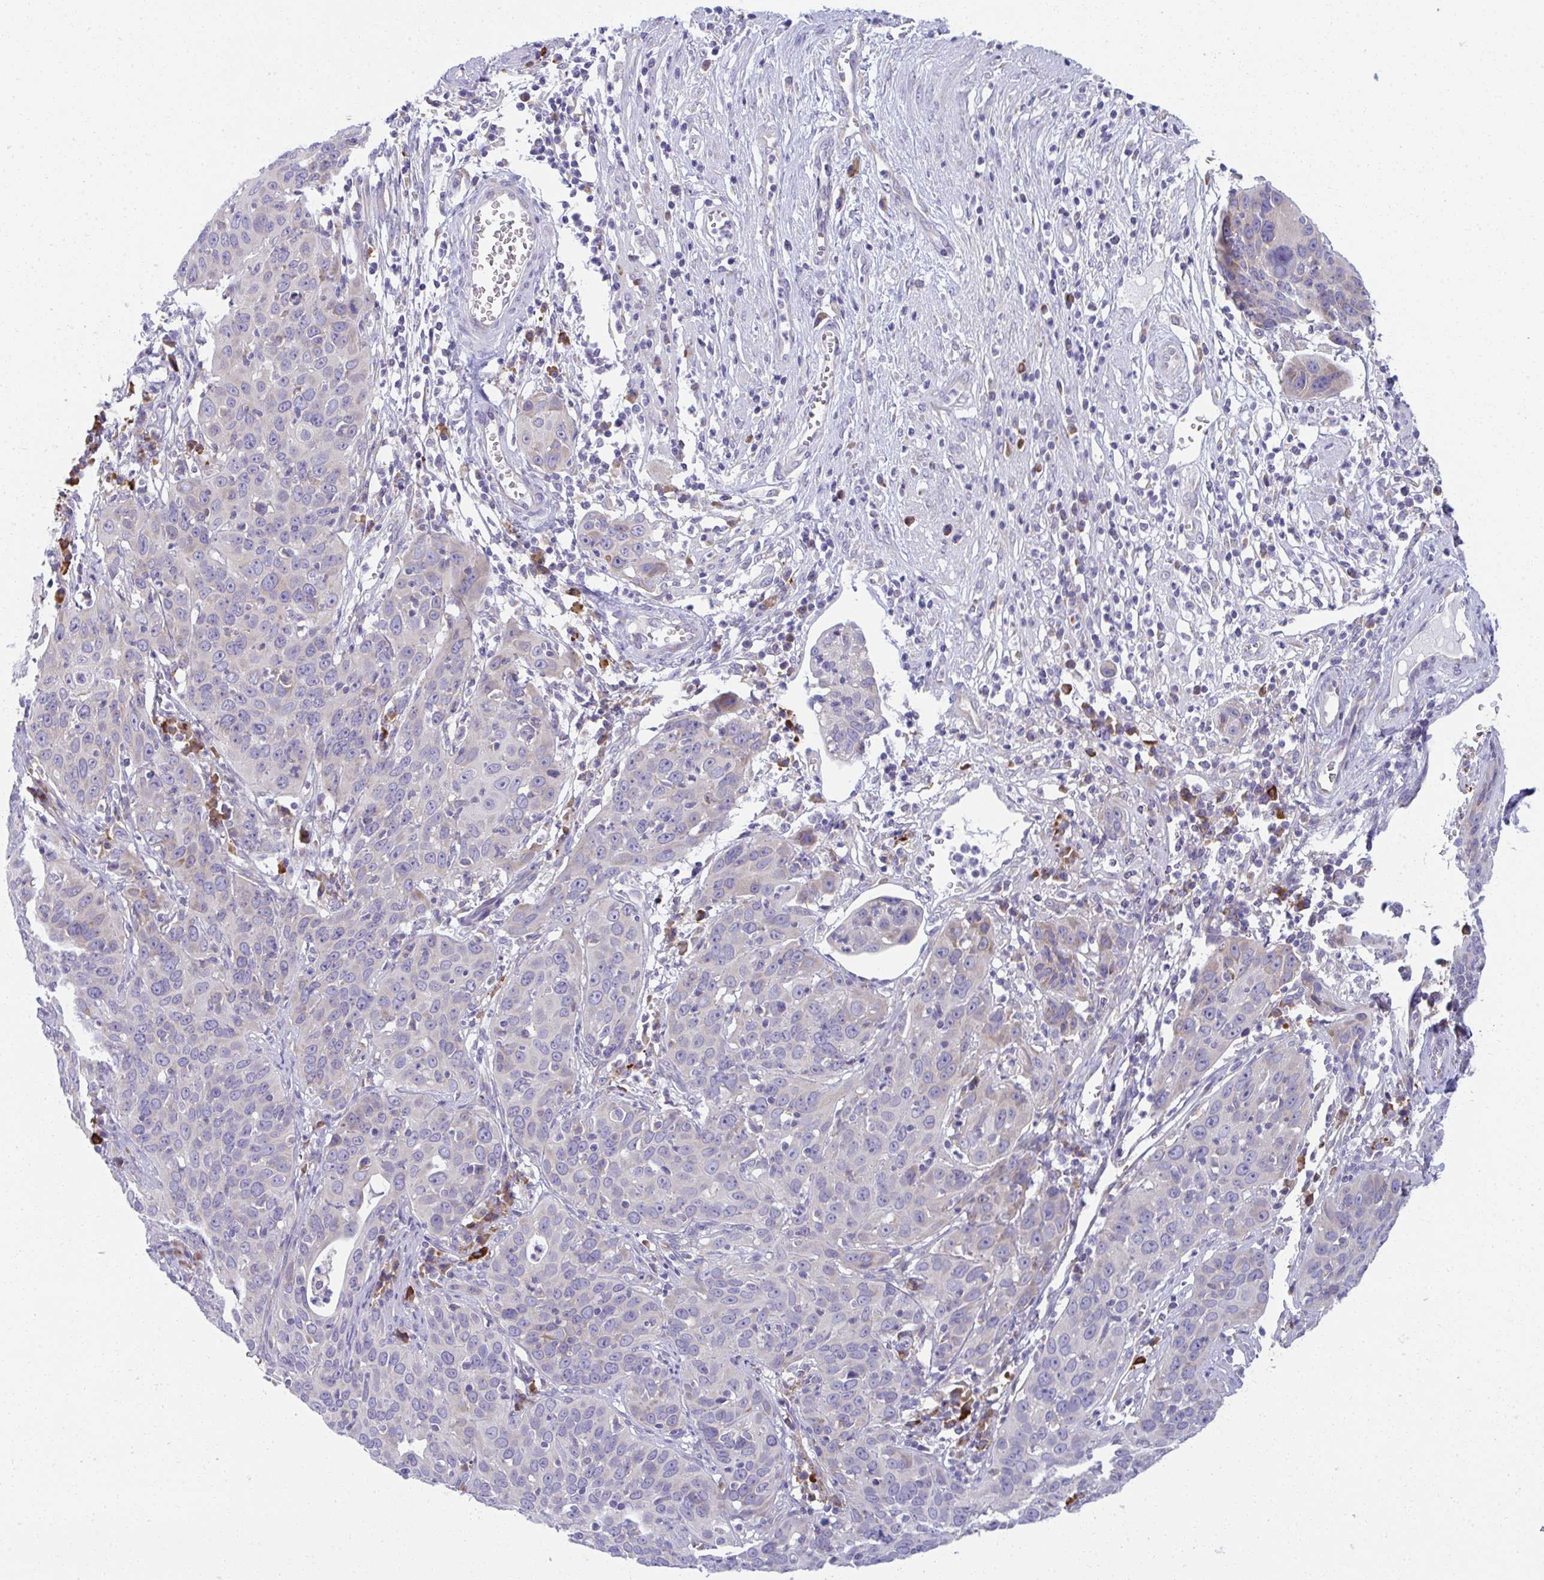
{"staining": {"intensity": "negative", "quantity": "none", "location": "none"}, "tissue": "cervical cancer", "cell_type": "Tumor cells", "image_type": "cancer", "snomed": [{"axis": "morphology", "description": "Squamous cell carcinoma, NOS"}, {"axis": "topography", "description": "Cervix"}], "caption": "High magnification brightfield microscopy of cervical squamous cell carcinoma stained with DAB (3,3'-diaminobenzidine) (brown) and counterstained with hematoxylin (blue): tumor cells show no significant expression.", "gene": "FASLG", "patient": {"sex": "female", "age": 36}}